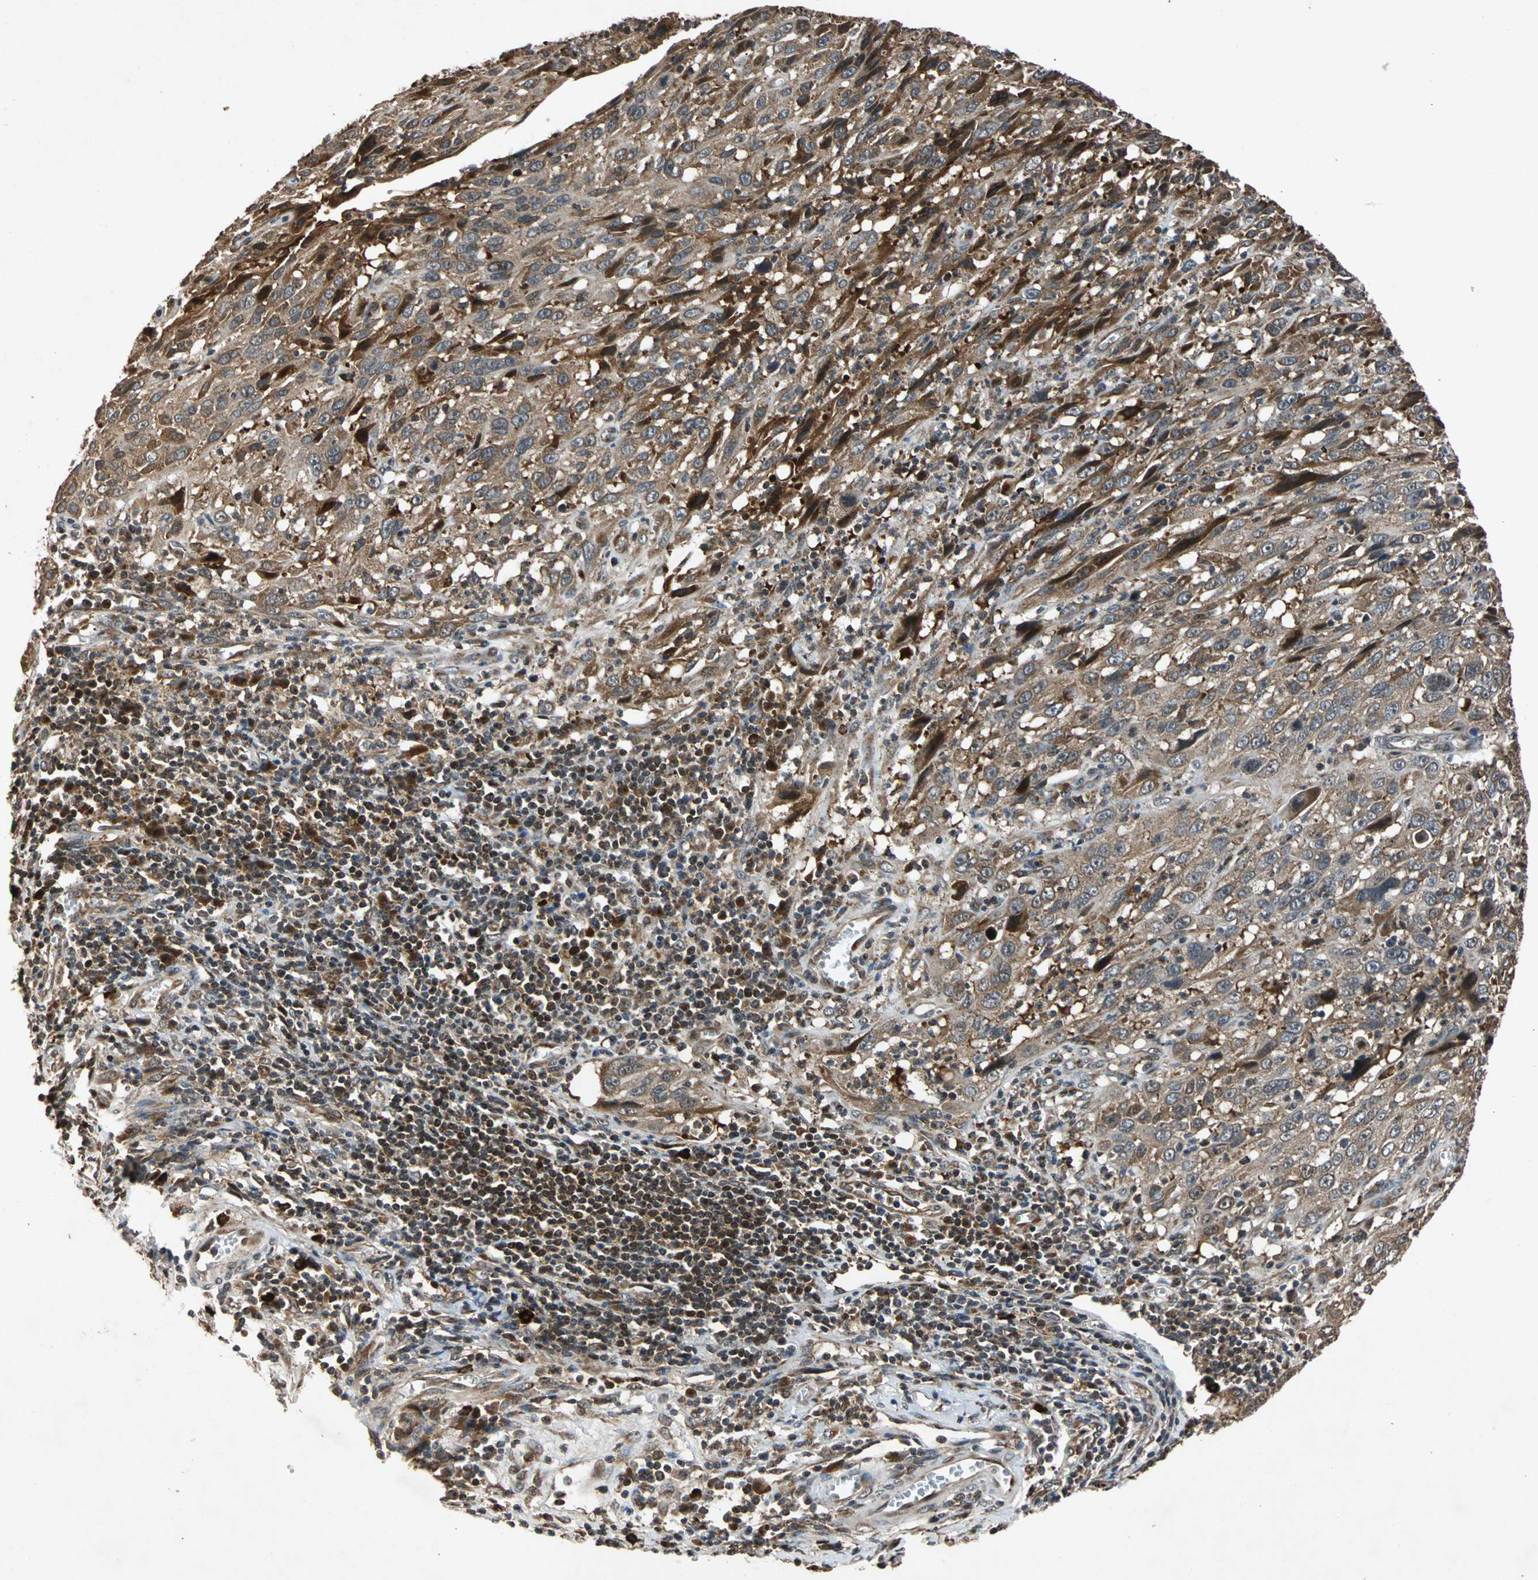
{"staining": {"intensity": "moderate", "quantity": ">75%", "location": "cytoplasmic/membranous,nuclear"}, "tissue": "cervical cancer", "cell_type": "Tumor cells", "image_type": "cancer", "snomed": [{"axis": "morphology", "description": "Squamous cell carcinoma, NOS"}, {"axis": "topography", "description": "Cervix"}], "caption": "IHC staining of squamous cell carcinoma (cervical), which displays medium levels of moderate cytoplasmic/membranous and nuclear positivity in about >75% of tumor cells indicating moderate cytoplasmic/membranous and nuclear protein expression. The staining was performed using DAB (3,3'-diaminobenzidine) (brown) for protein detection and nuclei were counterstained in hematoxylin (blue).", "gene": "USP31", "patient": {"sex": "female", "age": 32}}